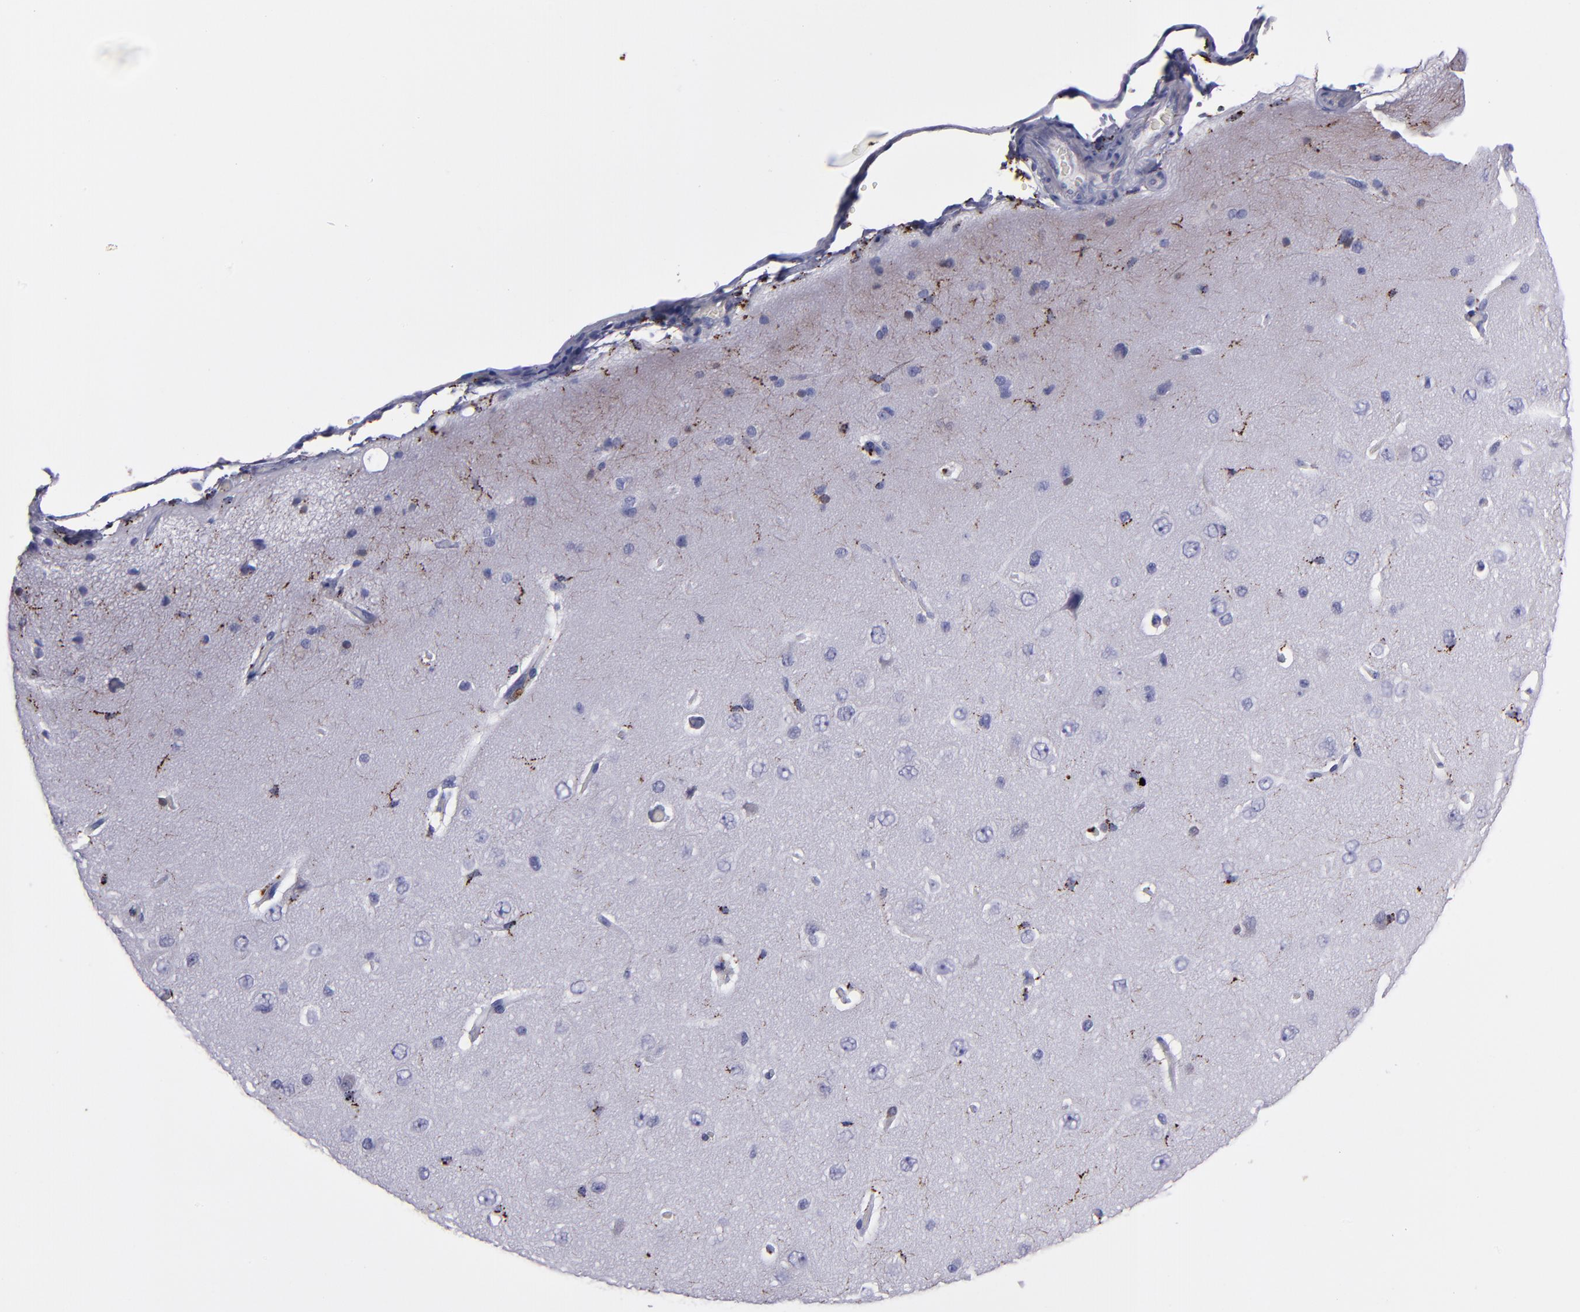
{"staining": {"intensity": "negative", "quantity": "none", "location": "none"}, "tissue": "cerebral cortex", "cell_type": "Endothelial cells", "image_type": "normal", "snomed": [{"axis": "morphology", "description": "Normal tissue, NOS"}, {"axis": "topography", "description": "Cerebral cortex"}], "caption": "Endothelial cells are negative for brown protein staining in normal cerebral cortex. (Brightfield microscopy of DAB IHC at high magnification).", "gene": "CTSS", "patient": {"sex": "female", "age": 45}}